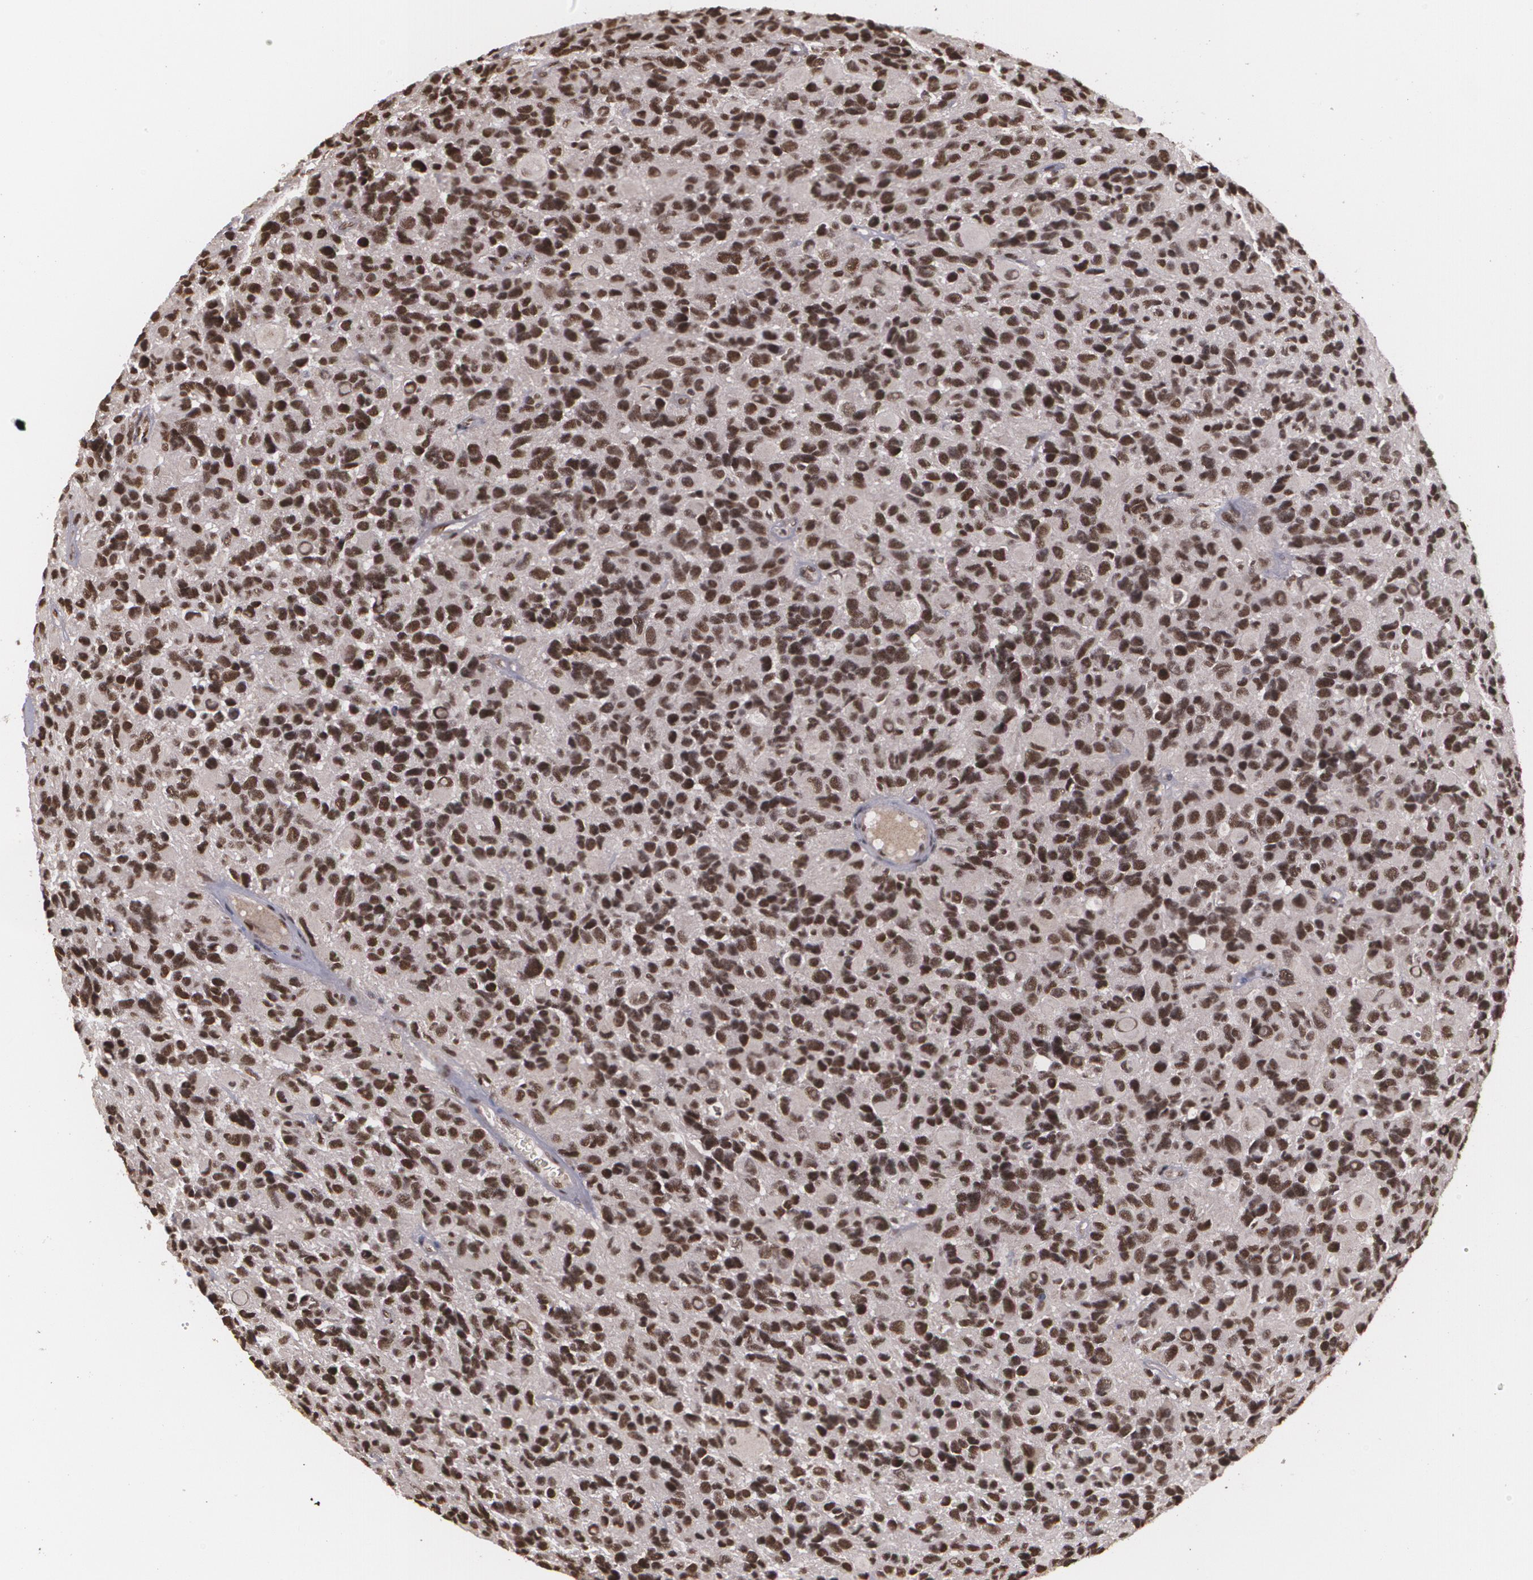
{"staining": {"intensity": "strong", "quantity": ">75%", "location": "nuclear"}, "tissue": "glioma", "cell_type": "Tumor cells", "image_type": "cancer", "snomed": [{"axis": "morphology", "description": "Glioma, malignant, High grade"}, {"axis": "topography", "description": "Brain"}], "caption": "A photomicrograph of human glioma stained for a protein reveals strong nuclear brown staining in tumor cells.", "gene": "RXRB", "patient": {"sex": "male", "age": 77}}